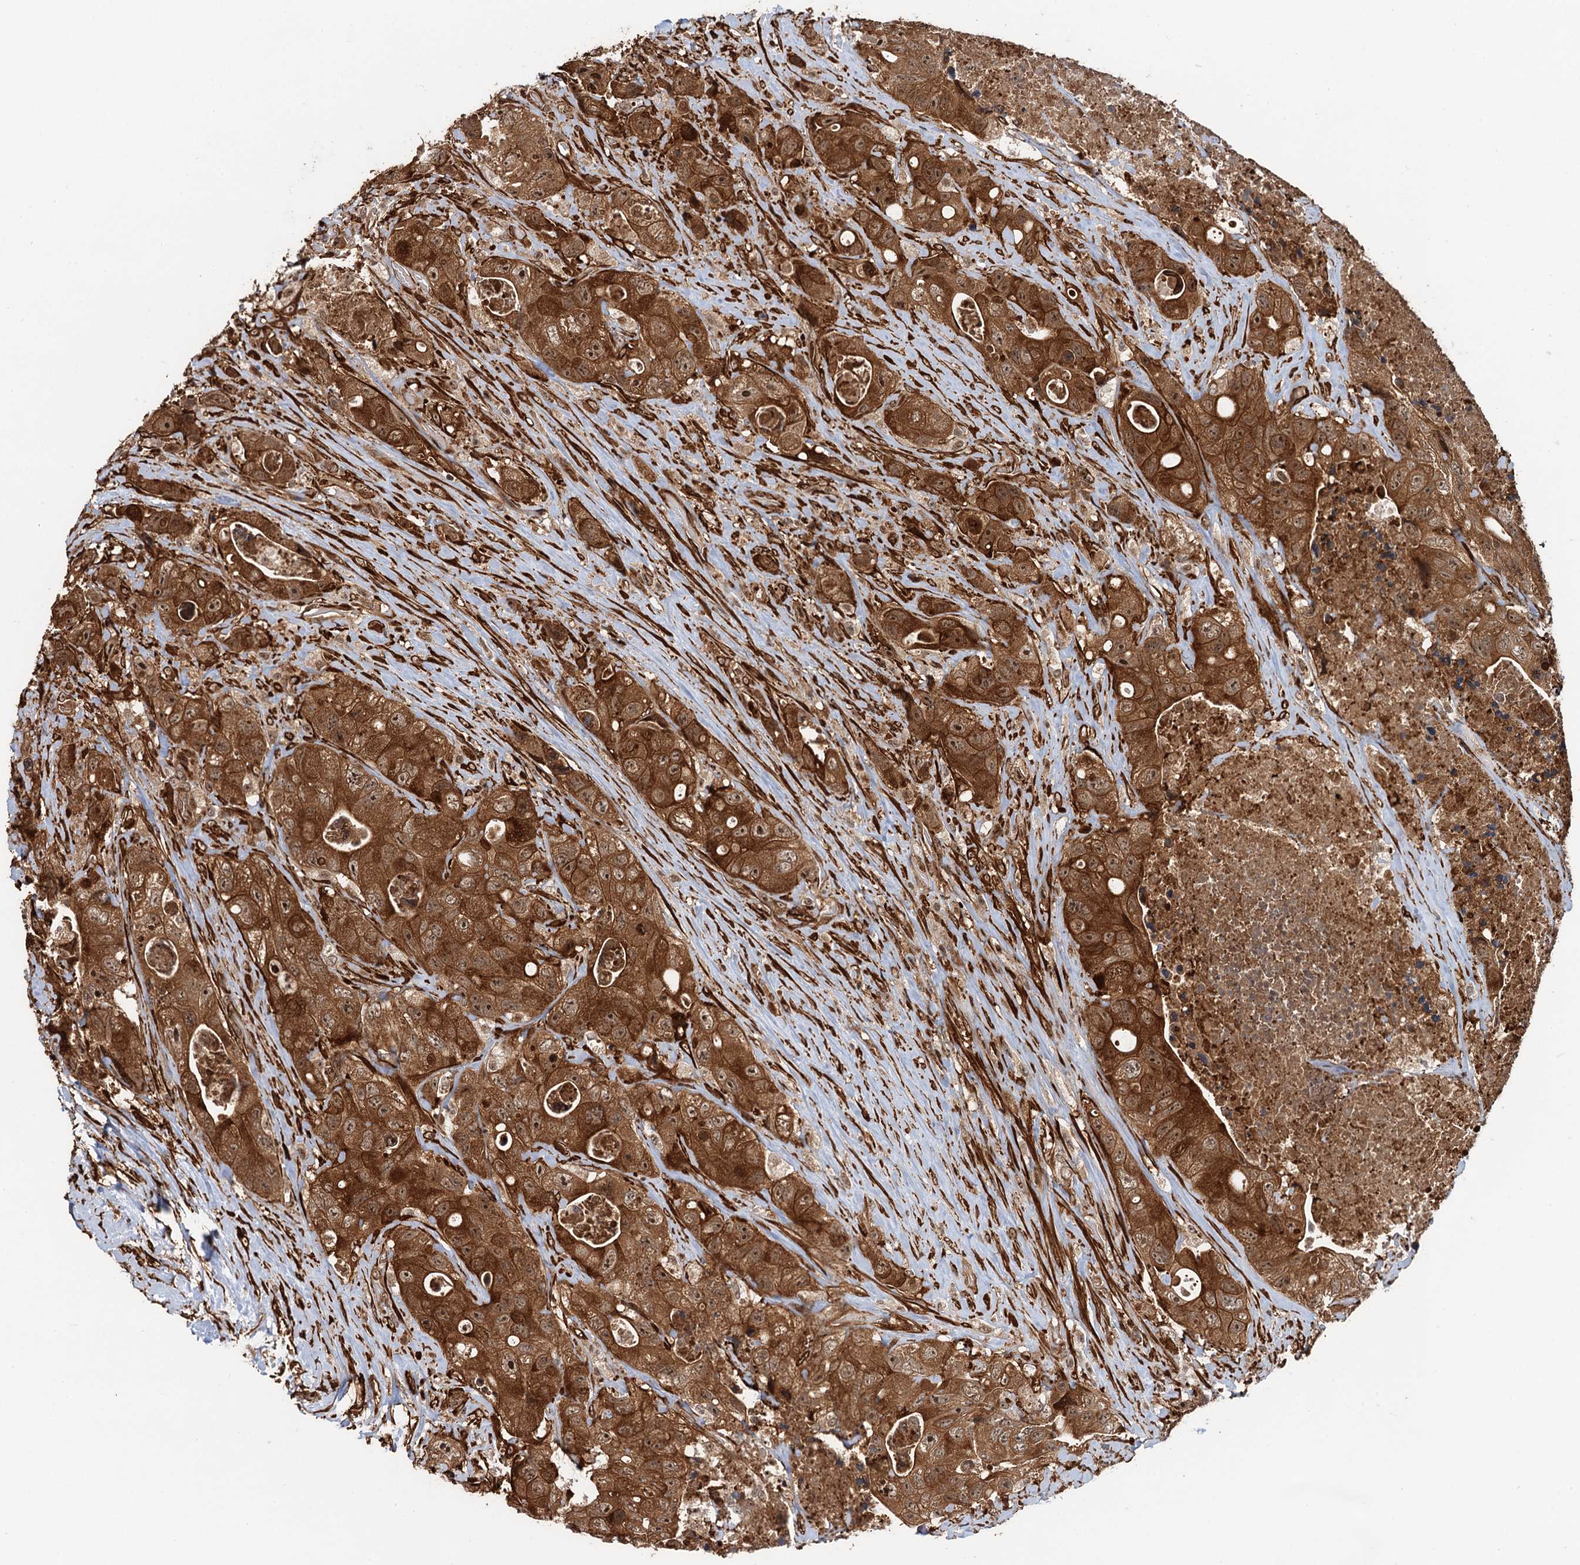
{"staining": {"intensity": "strong", "quantity": ">75%", "location": "cytoplasmic/membranous,nuclear"}, "tissue": "colorectal cancer", "cell_type": "Tumor cells", "image_type": "cancer", "snomed": [{"axis": "morphology", "description": "Adenocarcinoma, NOS"}, {"axis": "topography", "description": "Colon"}], "caption": "DAB immunohistochemical staining of colorectal adenocarcinoma exhibits strong cytoplasmic/membranous and nuclear protein staining in about >75% of tumor cells. Ihc stains the protein of interest in brown and the nuclei are stained blue.", "gene": "SNRNP25", "patient": {"sex": "female", "age": 46}}